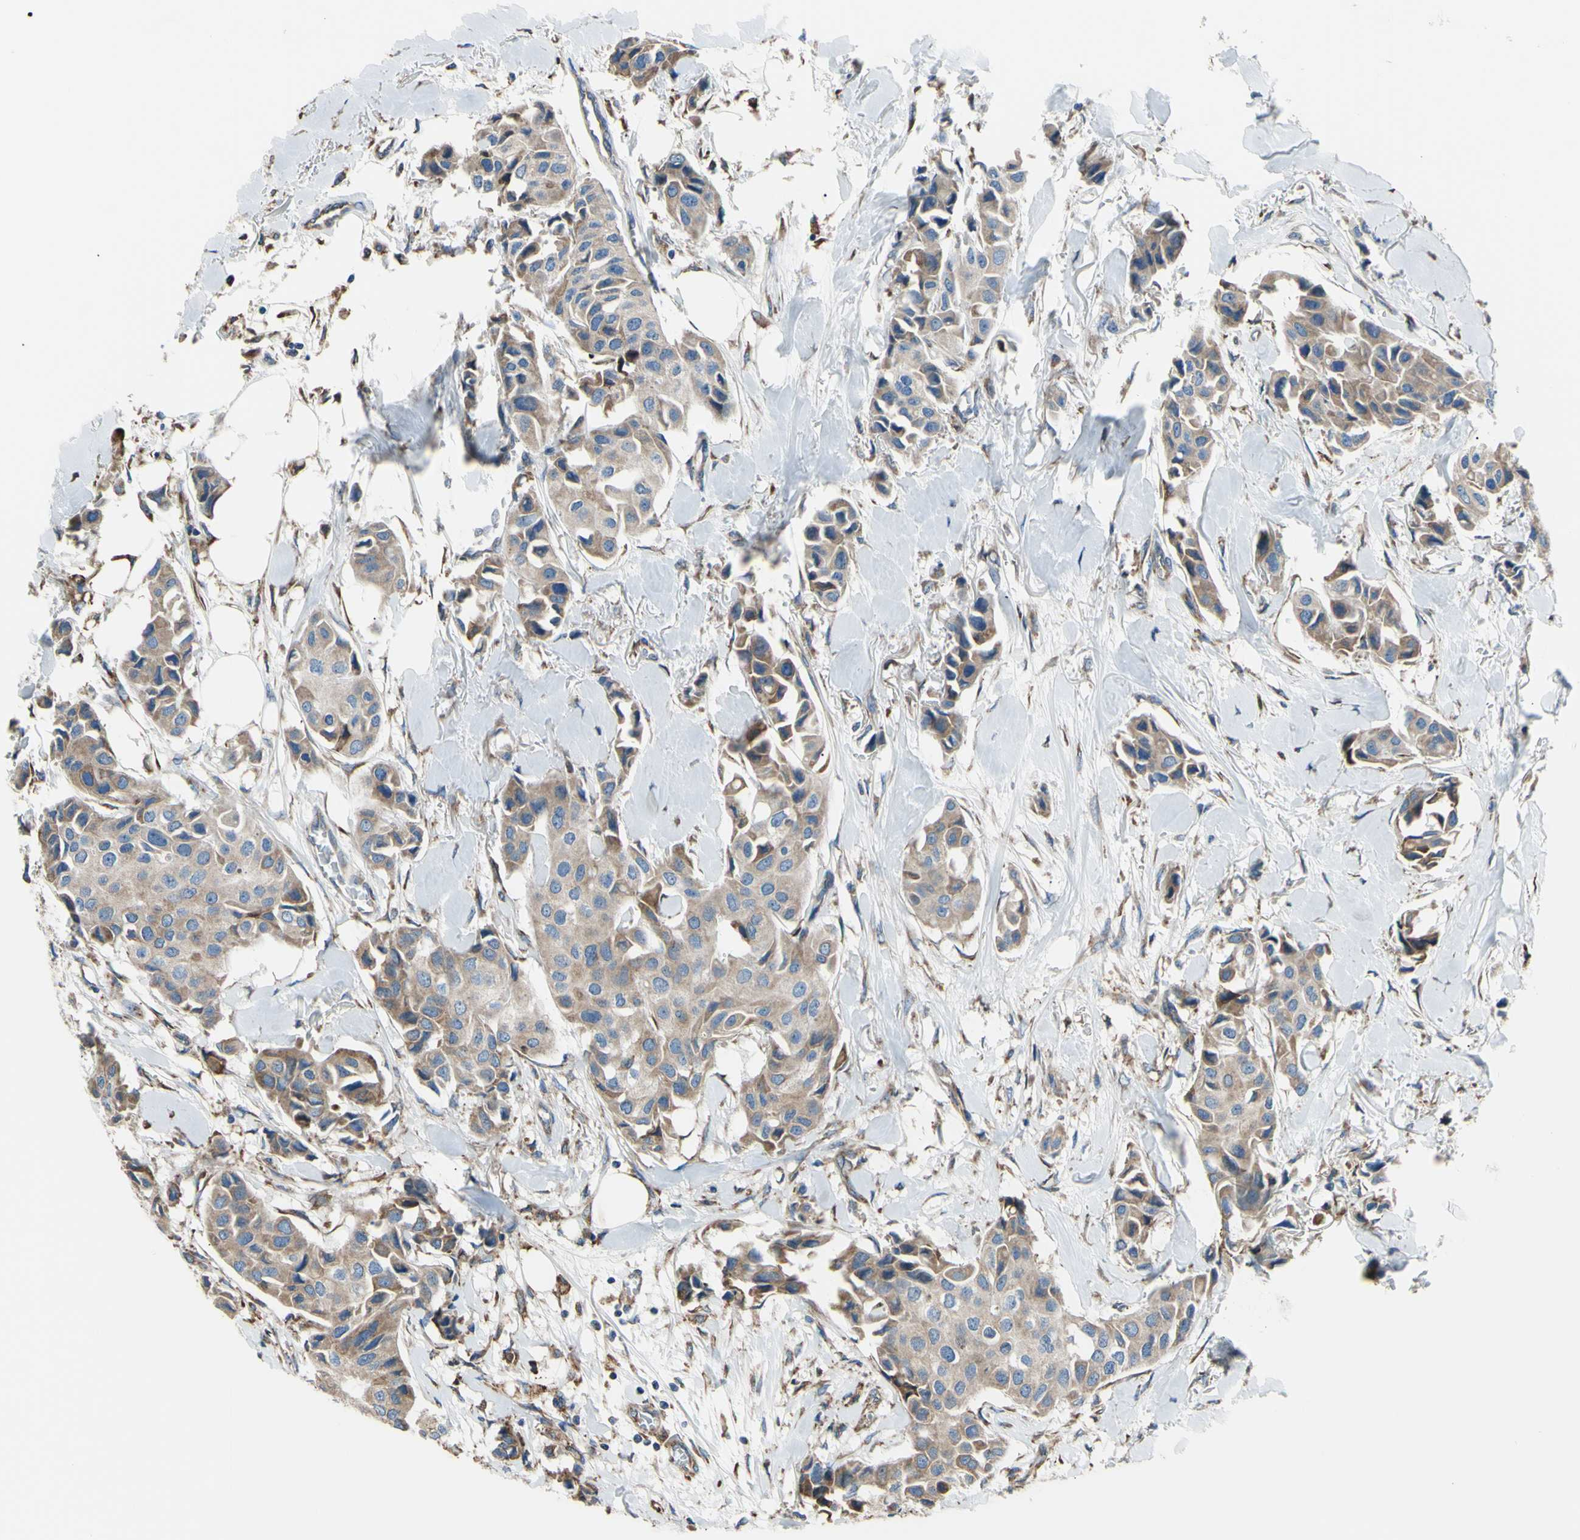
{"staining": {"intensity": "moderate", "quantity": ">75%", "location": "cytoplasmic/membranous"}, "tissue": "breast cancer", "cell_type": "Tumor cells", "image_type": "cancer", "snomed": [{"axis": "morphology", "description": "Duct carcinoma"}, {"axis": "topography", "description": "Breast"}], "caption": "The image displays immunohistochemical staining of breast invasive ductal carcinoma. There is moderate cytoplasmic/membranous expression is seen in about >75% of tumor cells.", "gene": "BMF", "patient": {"sex": "female", "age": 80}}